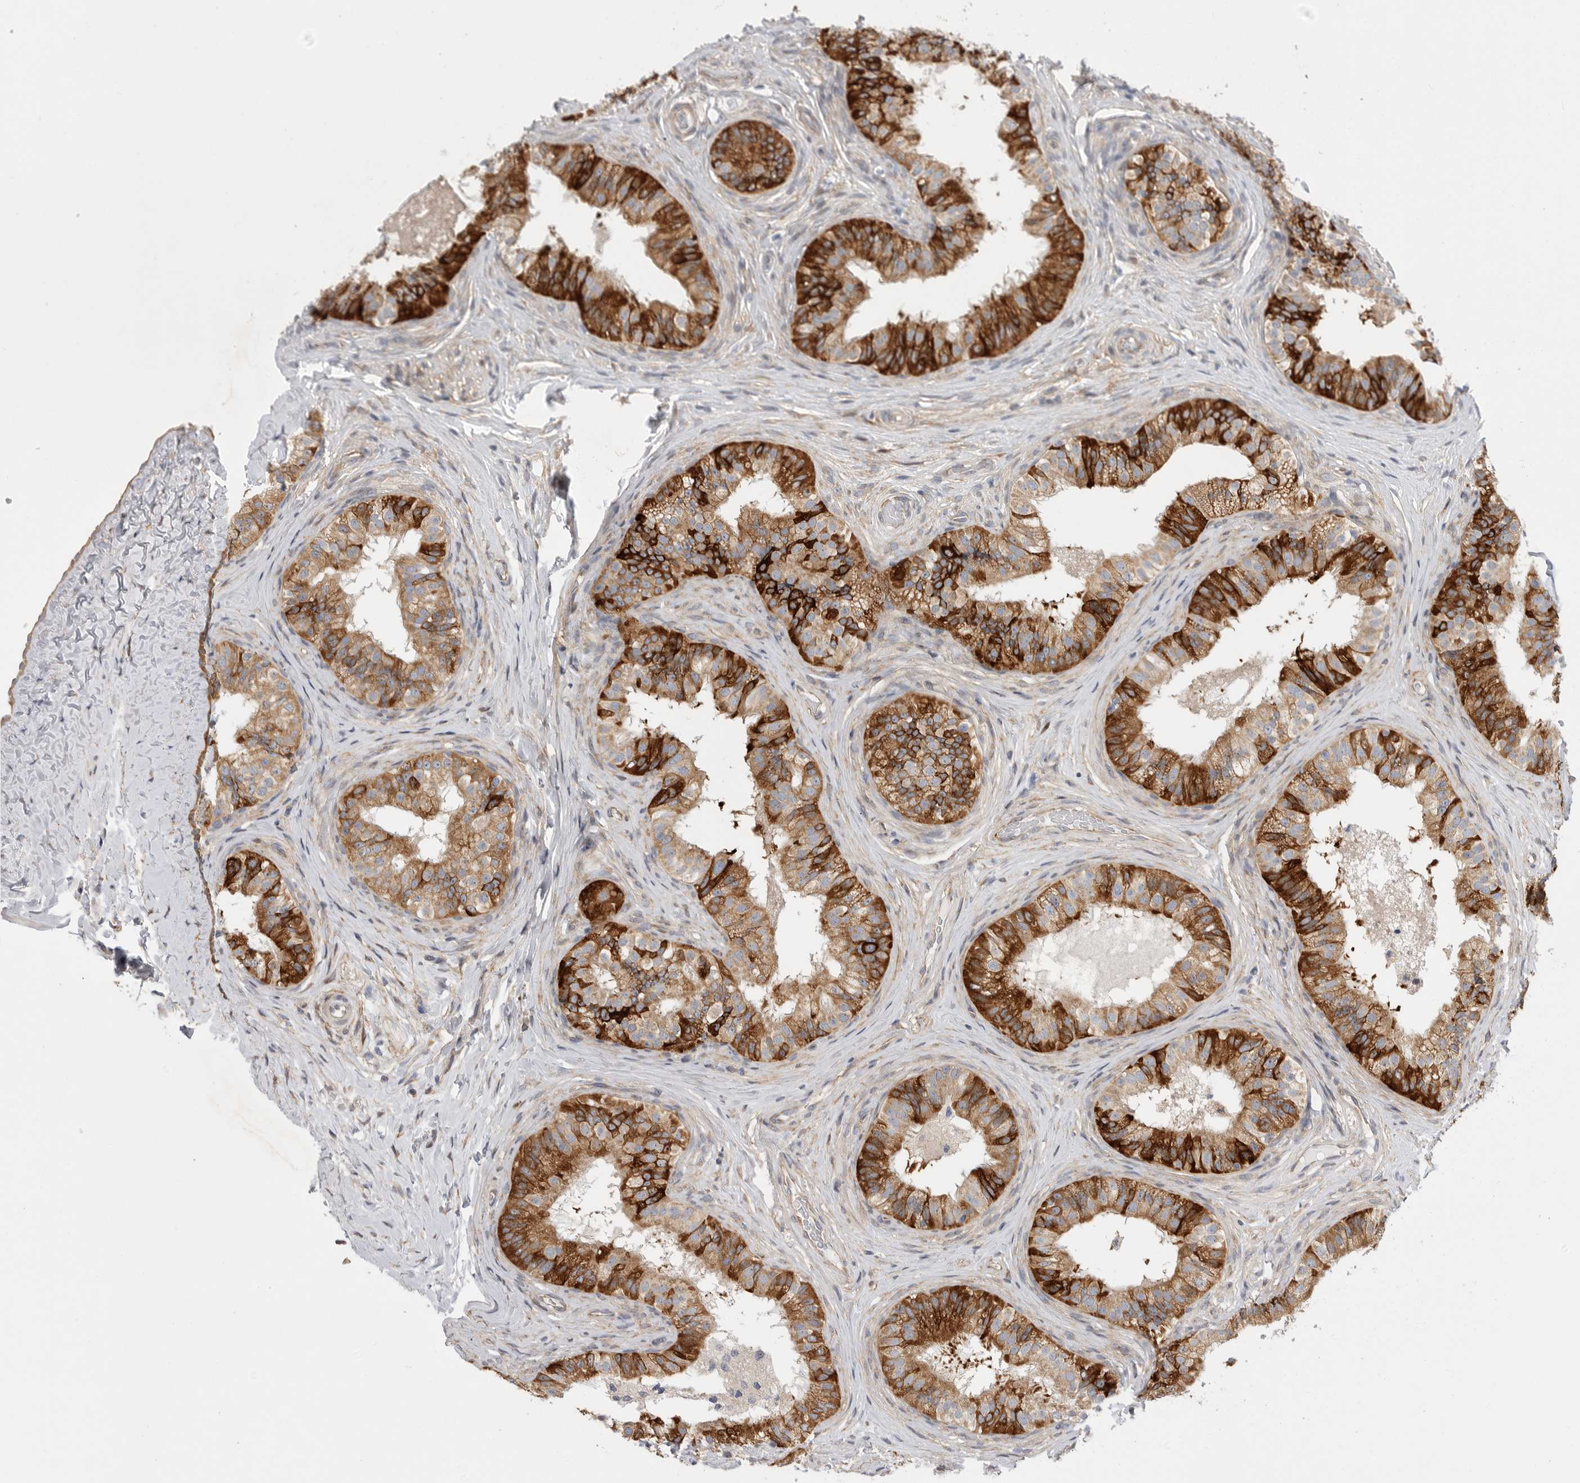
{"staining": {"intensity": "strong", "quantity": "25%-75%", "location": "cytoplasmic/membranous"}, "tissue": "epididymis", "cell_type": "Glandular cells", "image_type": "normal", "snomed": [{"axis": "morphology", "description": "Normal tissue, NOS"}, {"axis": "topography", "description": "Epididymis"}], "caption": "This is a histology image of immunohistochemistry (IHC) staining of normal epididymis, which shows strong staining in the cytoplasmic/membranous of glandular cells.", "gene": "FBXO43", "patient": {"sex": "male", "age": 49}}